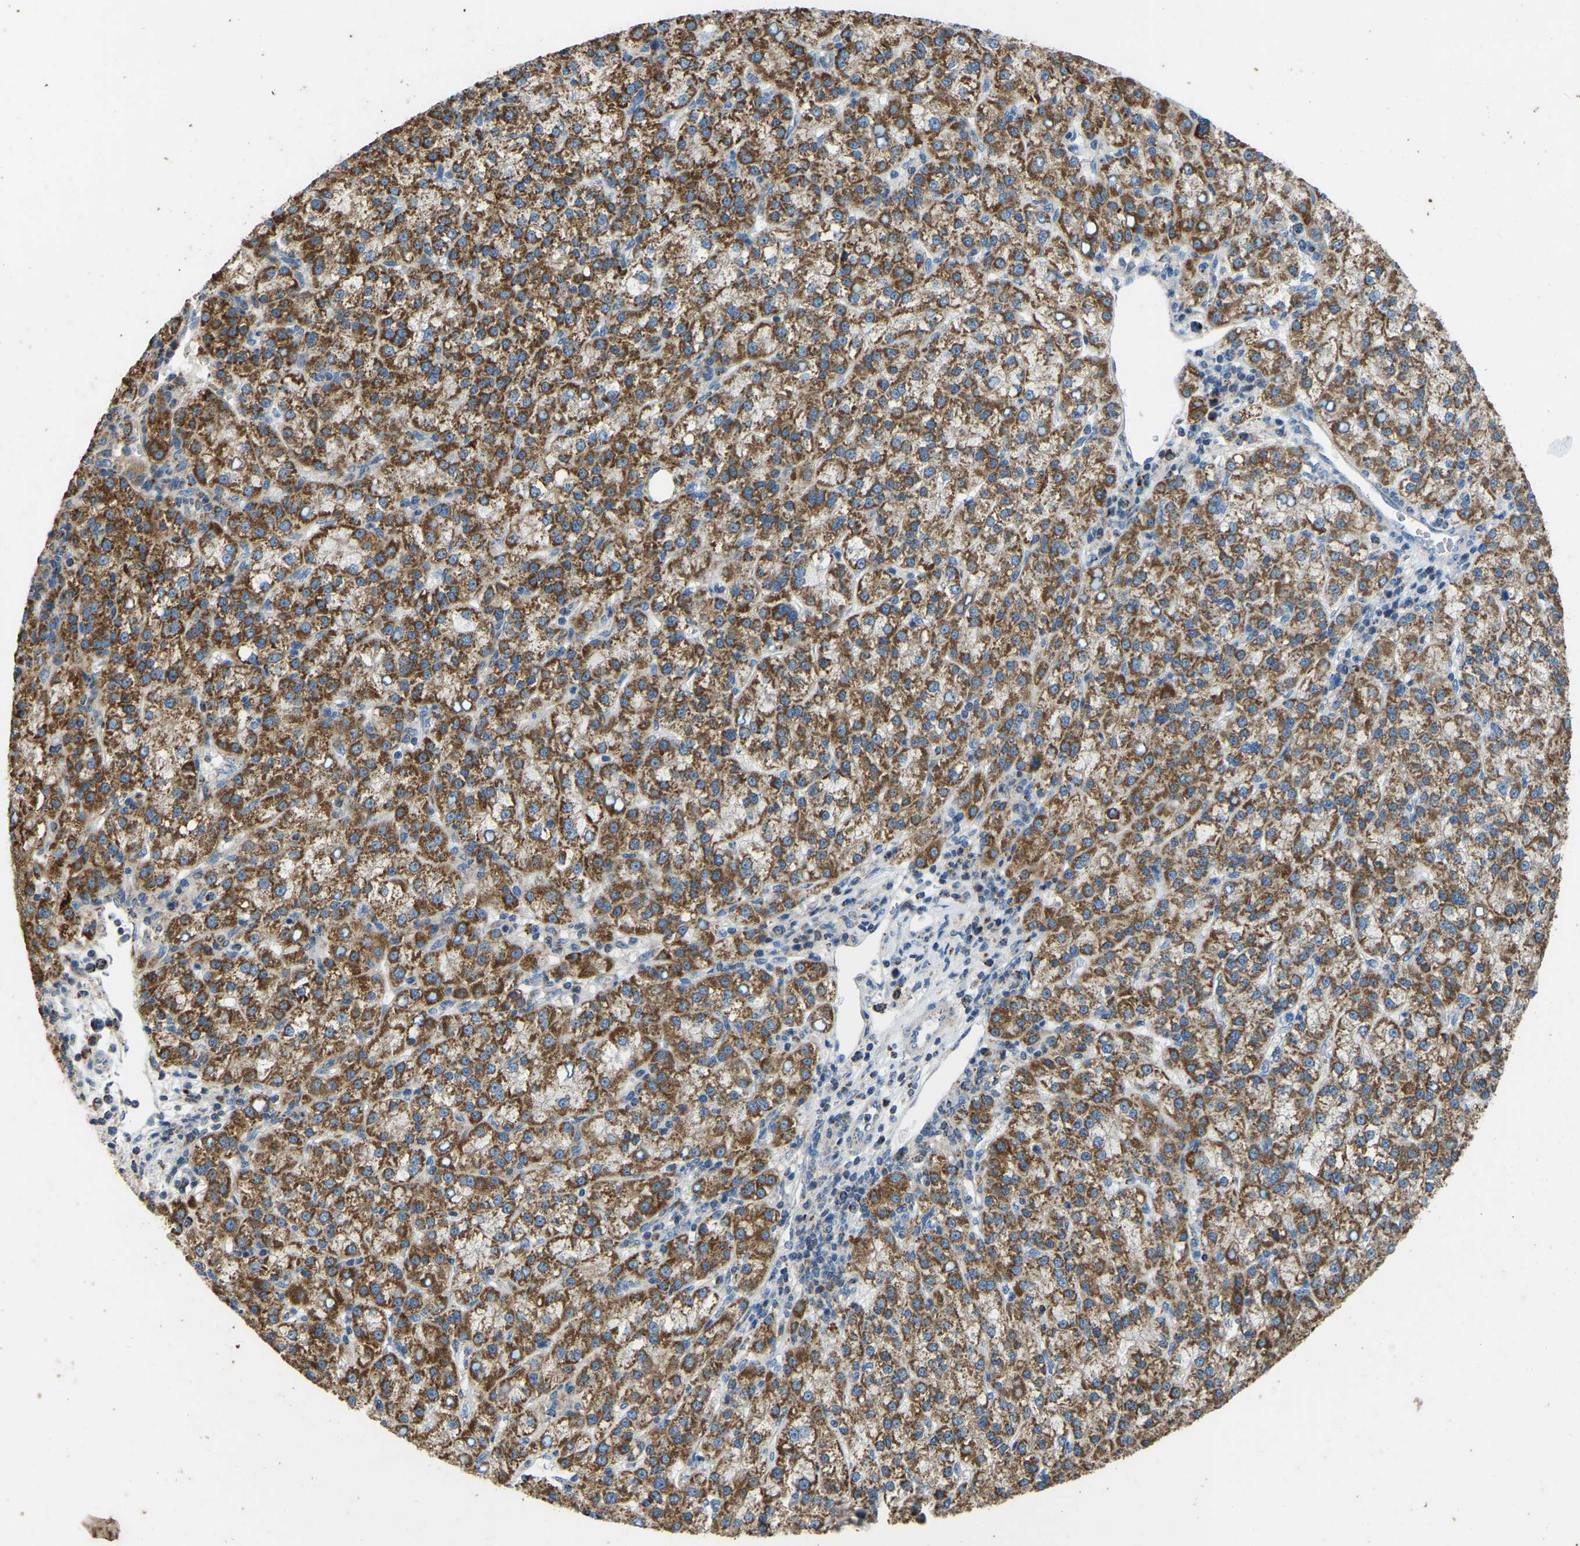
{"staining": {"intensity": "strong", "quantity": ">75%", "location": "cytoplasmic/membranous"}, "tissue": "liver cancer", "cell_type": "Tumor cells", "image_type": "cancer", "snomed": [{"axis": "morphology", "description": "Carcinoma, Hepatocellular, NOS"}, {"axis": "topography", "description": "Liver"}], "caption": "Immunohistochemical staining of liver cancer reveals strong cytoplasmic/membranous protein positivity in about >75% of tumor cells. The protein is shown in brown color, while the nuclei are stained blue.", "gene": "ZNF200", "patient": {"sex": "female", "age": 58}}